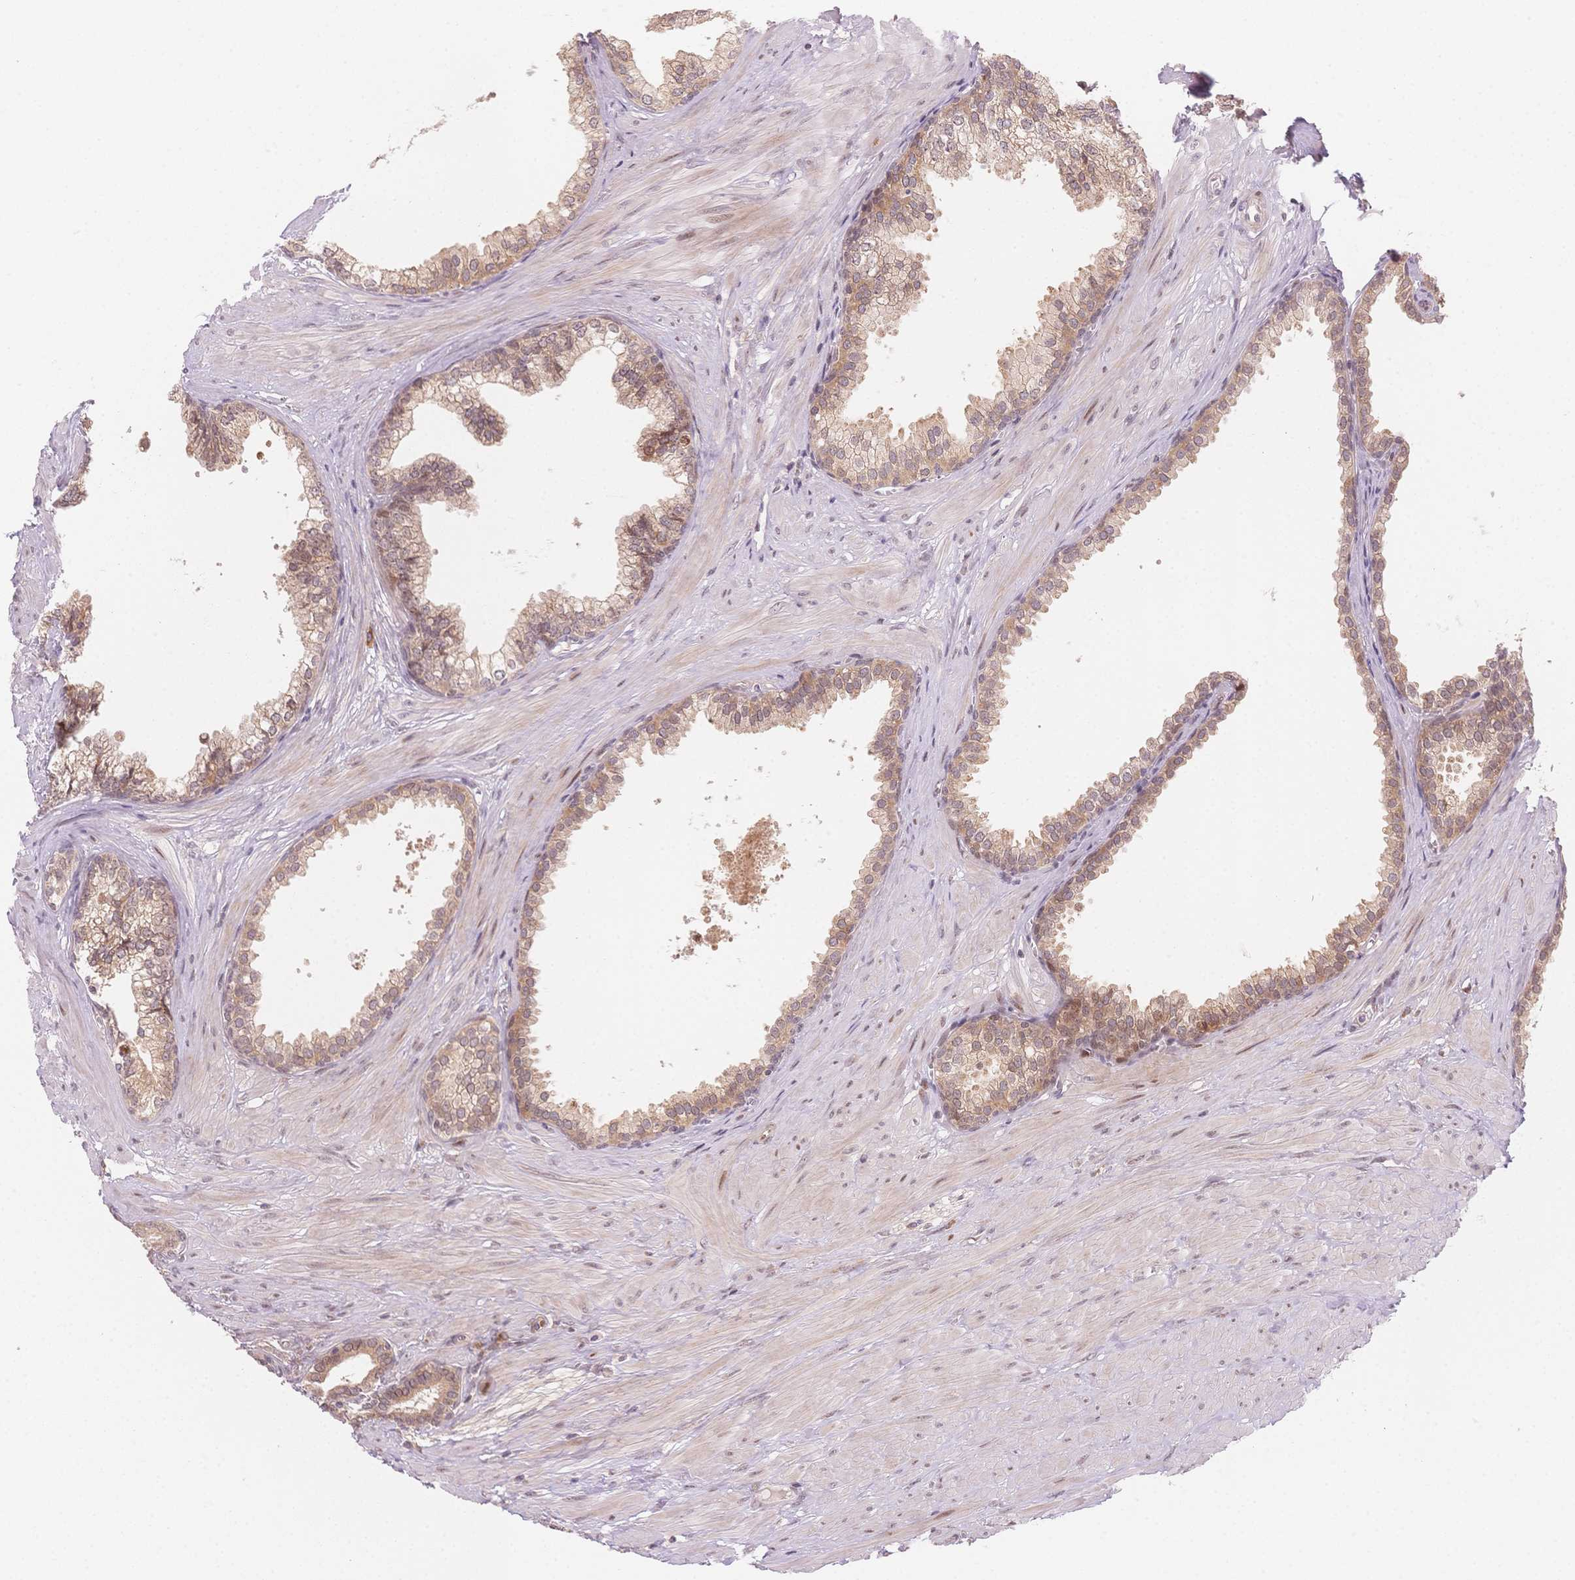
{"staining": {"intensity": "moderate", "quantity": ">75%", "location": "cytoplasmic/membranous,nuclear"}, "tissue": "prostate", "cell_type": "Glandular cells", "image_type": "normal", "snomed": [{"axis": "morphology", "description": "Normal tissue, NOS"}, {"axis": "topography", "description": "Prostate"}, {"axis": "topography", "description": "Peripheral nerve tissue"}], "caption": "High-magnification brightfield microscopy of normal prostate stained with DAB (brown) and counterstained with hematoxylin (blue). glandular cells exhibit moderate cytoplasmic/membranous,nuclear staining is identified in about>75% of cells.", "gene": "STK39", "patient": {"sex": "male", "age": 55}}